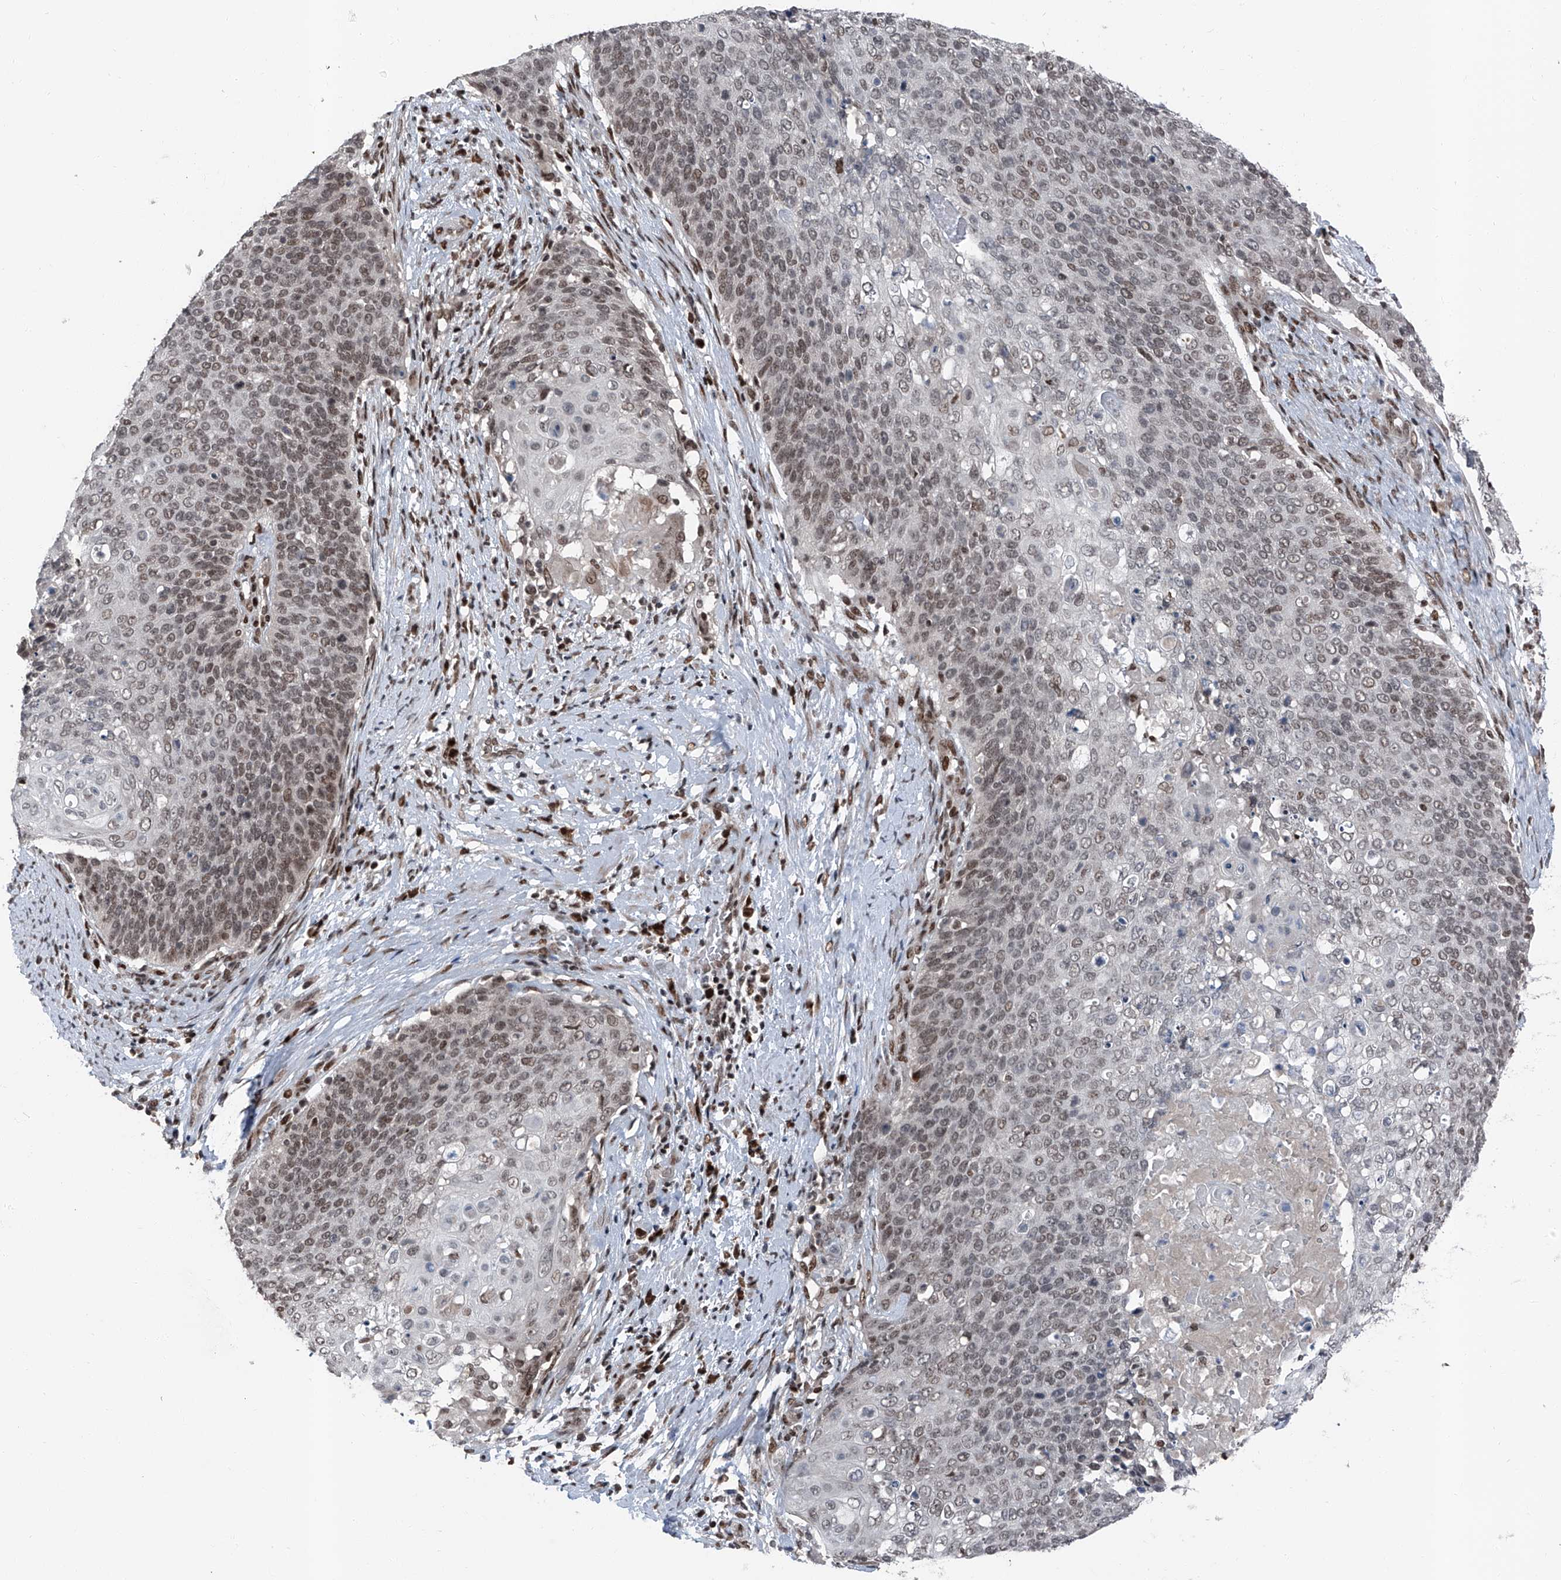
{"staining": {"intensity": "moderate", "quantity": "25%-75%", "location": "nuclear"}, "tissue": "cervical cancer", "cell_type": "Tumor cells", "image_type": "cancer", "snomed": [{"axis": "morphology", "description": "Squamous cell carcinoma, NOS"}, {"axis": "topography", "description": "Cervix"}], "caption": "A brown stain shows moderate nuclear positivity of a protein in squamous cell carcinoma (cervical) tumor cells. The staining is performed using DAB brown chromogen to label protein expression. The nuclei are counter-stained blue using hematoxylin.", "gene": "BMI1", "patient": {"sex": "female", "age": 39}}